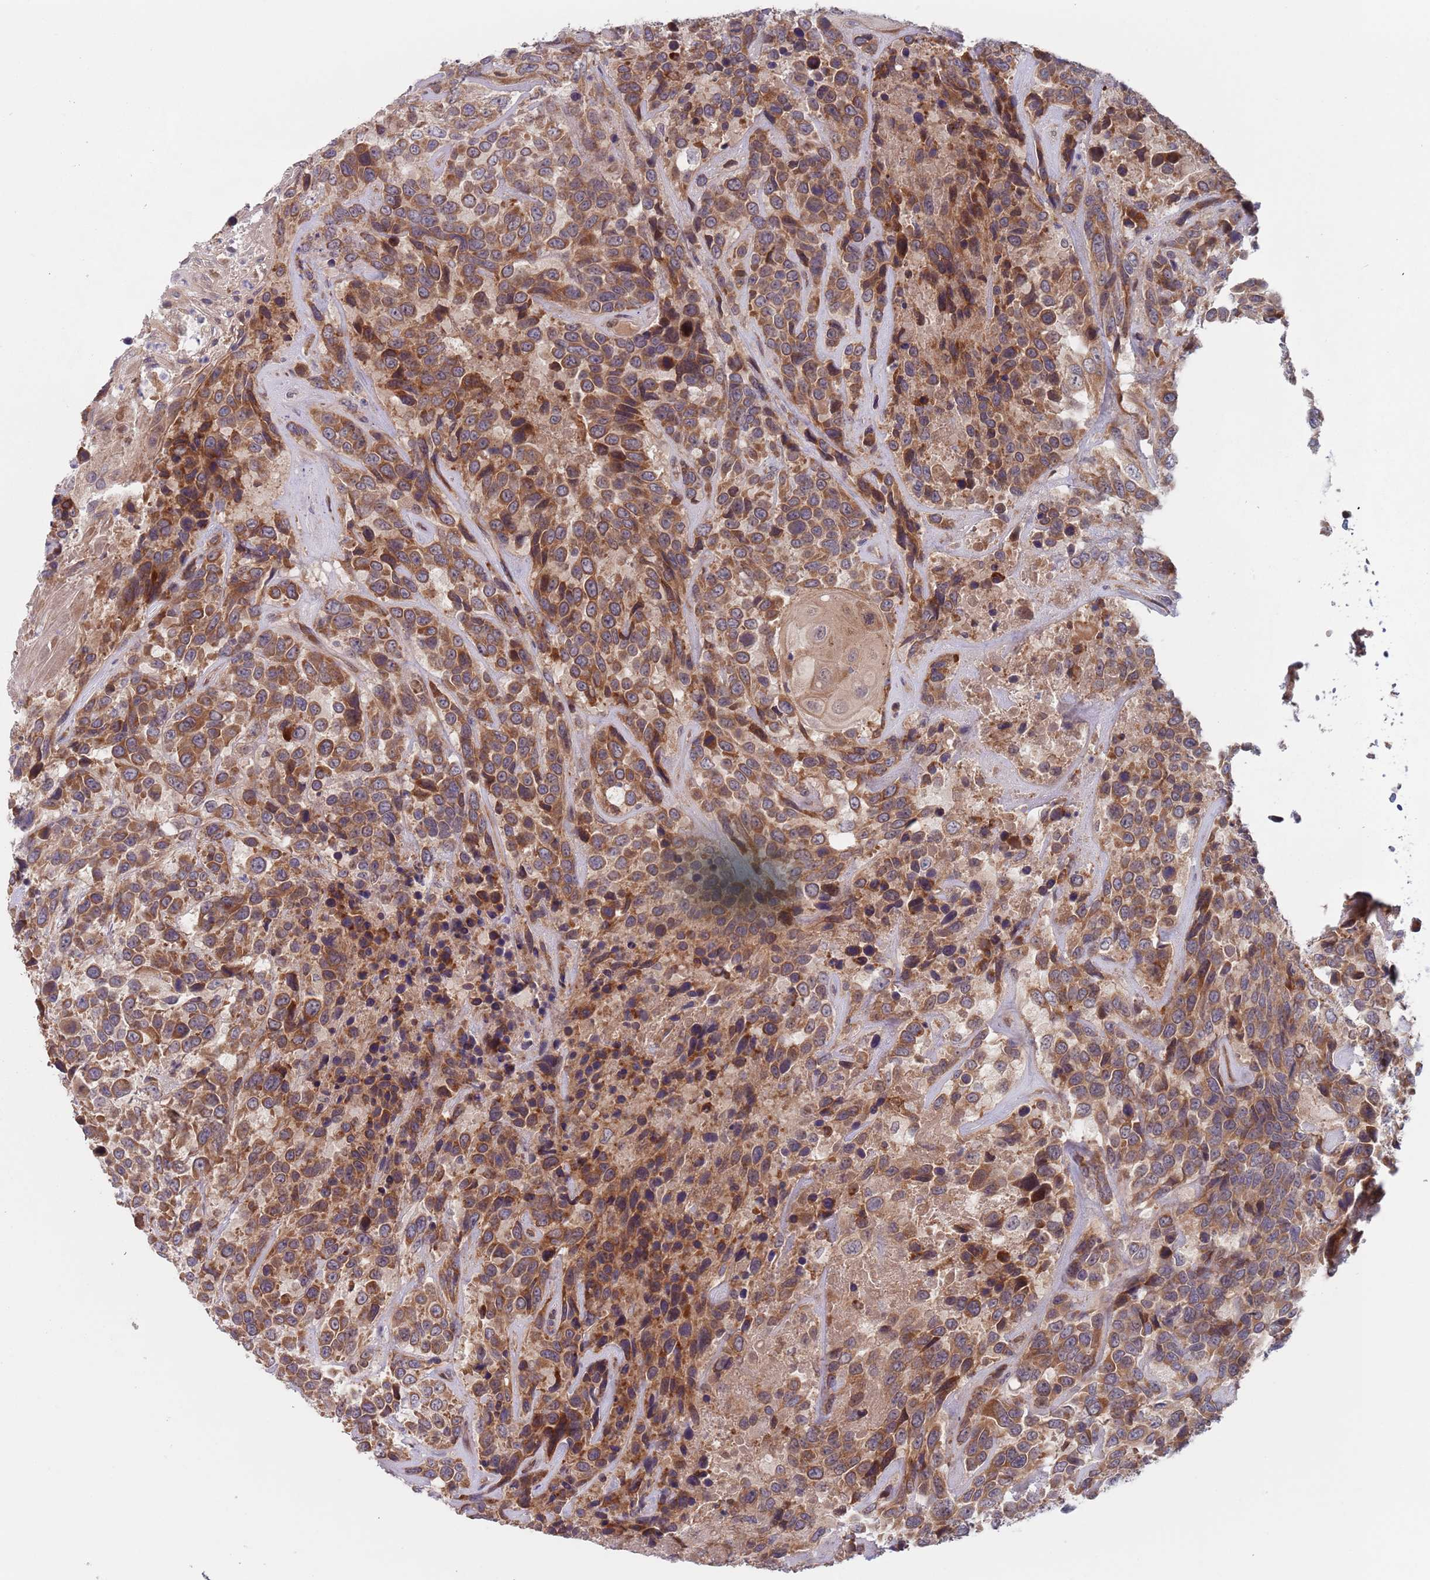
{"staining": {"intensity": "moderate", "quantity": ">75%", "location": "cytoplasmic/membranous"}, "tissue": "urothelial cancer", "cell_type": "Tumor cells", "image_type": "cancer", "snomed": [{"axis": "morphology", "description": "Urothelial carcinoma, High grade"}, {"axis": "topography", "description": "Urinary bladder"}], "caption": "IHC histopathology image of high-grade urothelial carcinoma stained for a protein (brown), which reveals medium levels of moderate cytoplasmic/membranous positivity in approximately >75% of tumor cells.", "gene": "ZNF140", "patient": {"sex": "female", "age": 70}}